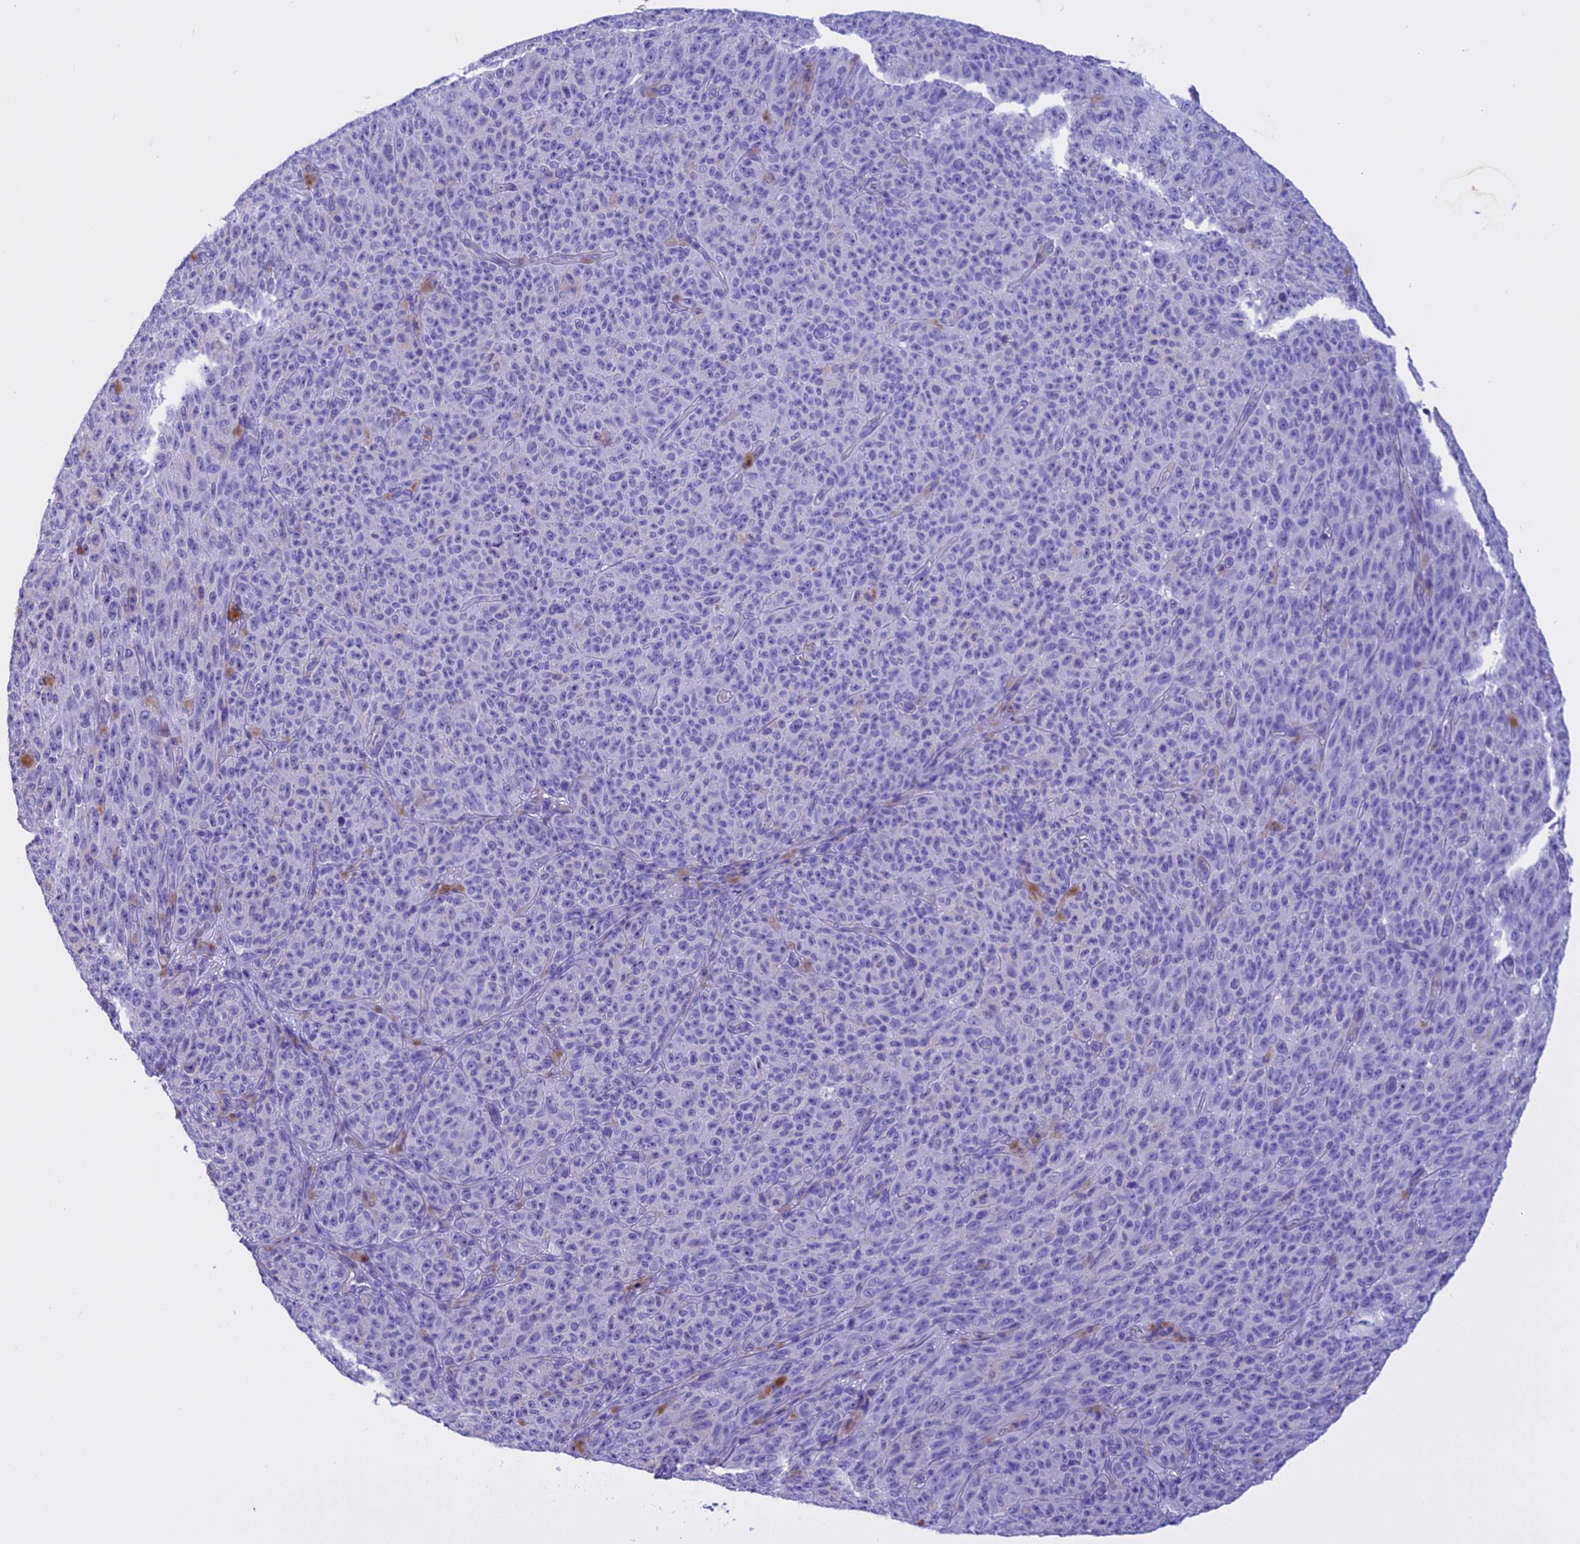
{"staining": {"intensity": "negative", "quantity": "none", "location": "none"}, "tissue": "melanoma", "cell_type": "Tumor cells", "image_type": "cancer", "snomed": [{"axis": "morphology", "description": "Malignant melanoma, NOS"}, {"axis": "topography", "description": "Skin"}], "caption": "This is an IHC histopathology image of melanoma. There is no expression in tumor cells.", "gene": "KCTD14", "patient": {"sex": "female", "age": 82}}